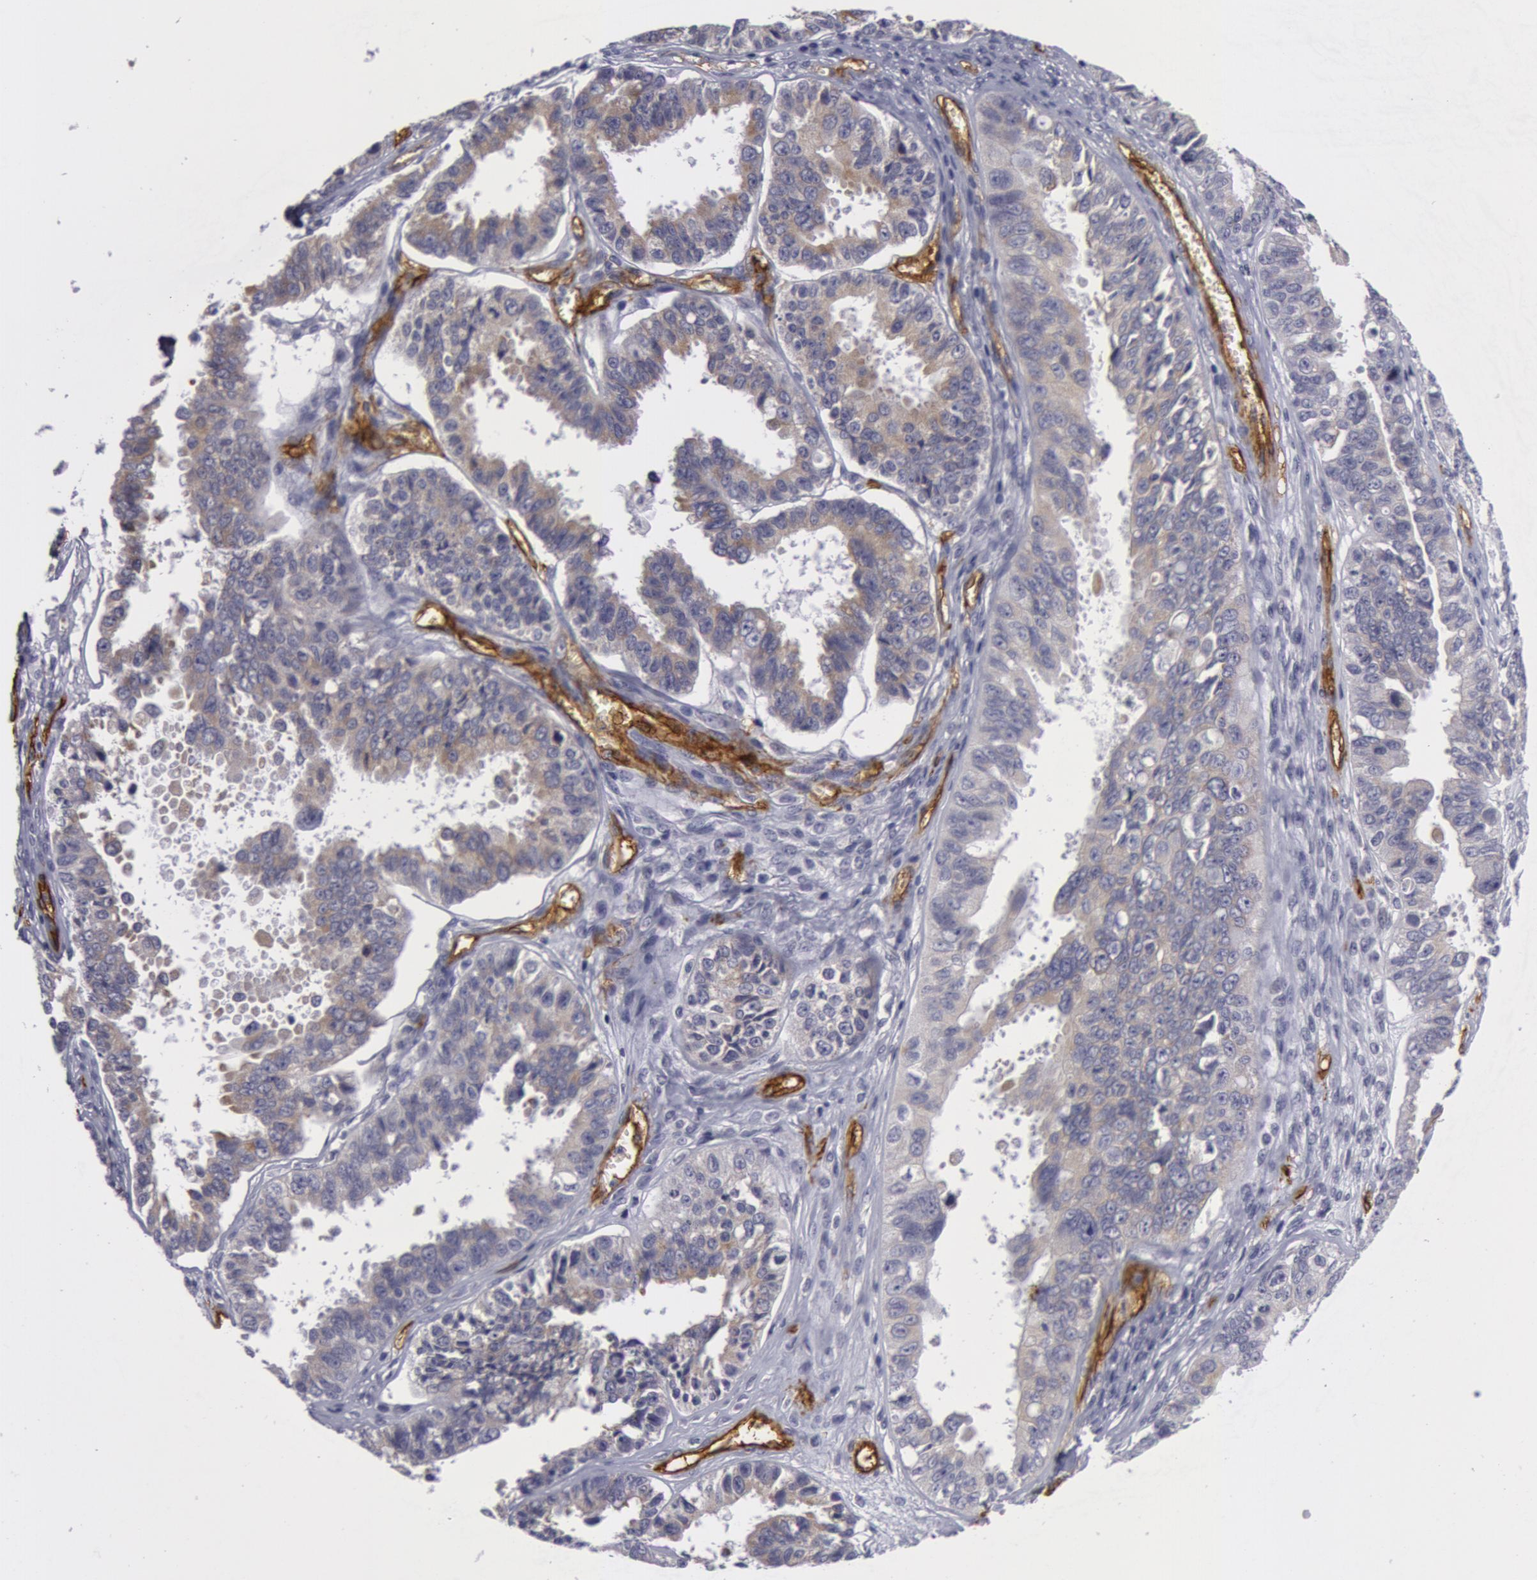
{"staining": {"intensity": "weak", "quantity": "25%-75%", "location": "cytoplasmic/membranous"}, "tissue": "ovarian cancer", "cell_type": "Tumor cells", "image_type": "cancer", "snomed": [{"axis": "morphology", "description": "Carcinoma, endometroid"}, {"axis": "topography", "description": "Ovary"}], "caption": "Immunohistochemistry (IHC) histopathology image of neoplastic tissue: ovarian cancer stained using IHC shows low levels of weak protein expression localized specifically in the cytoplasmic/membranous of tumor cells, appearing as a cytoplasmic/membranous brown color.", "gene": "IL23A", "patient": {"sex": "female", "age": 85}}